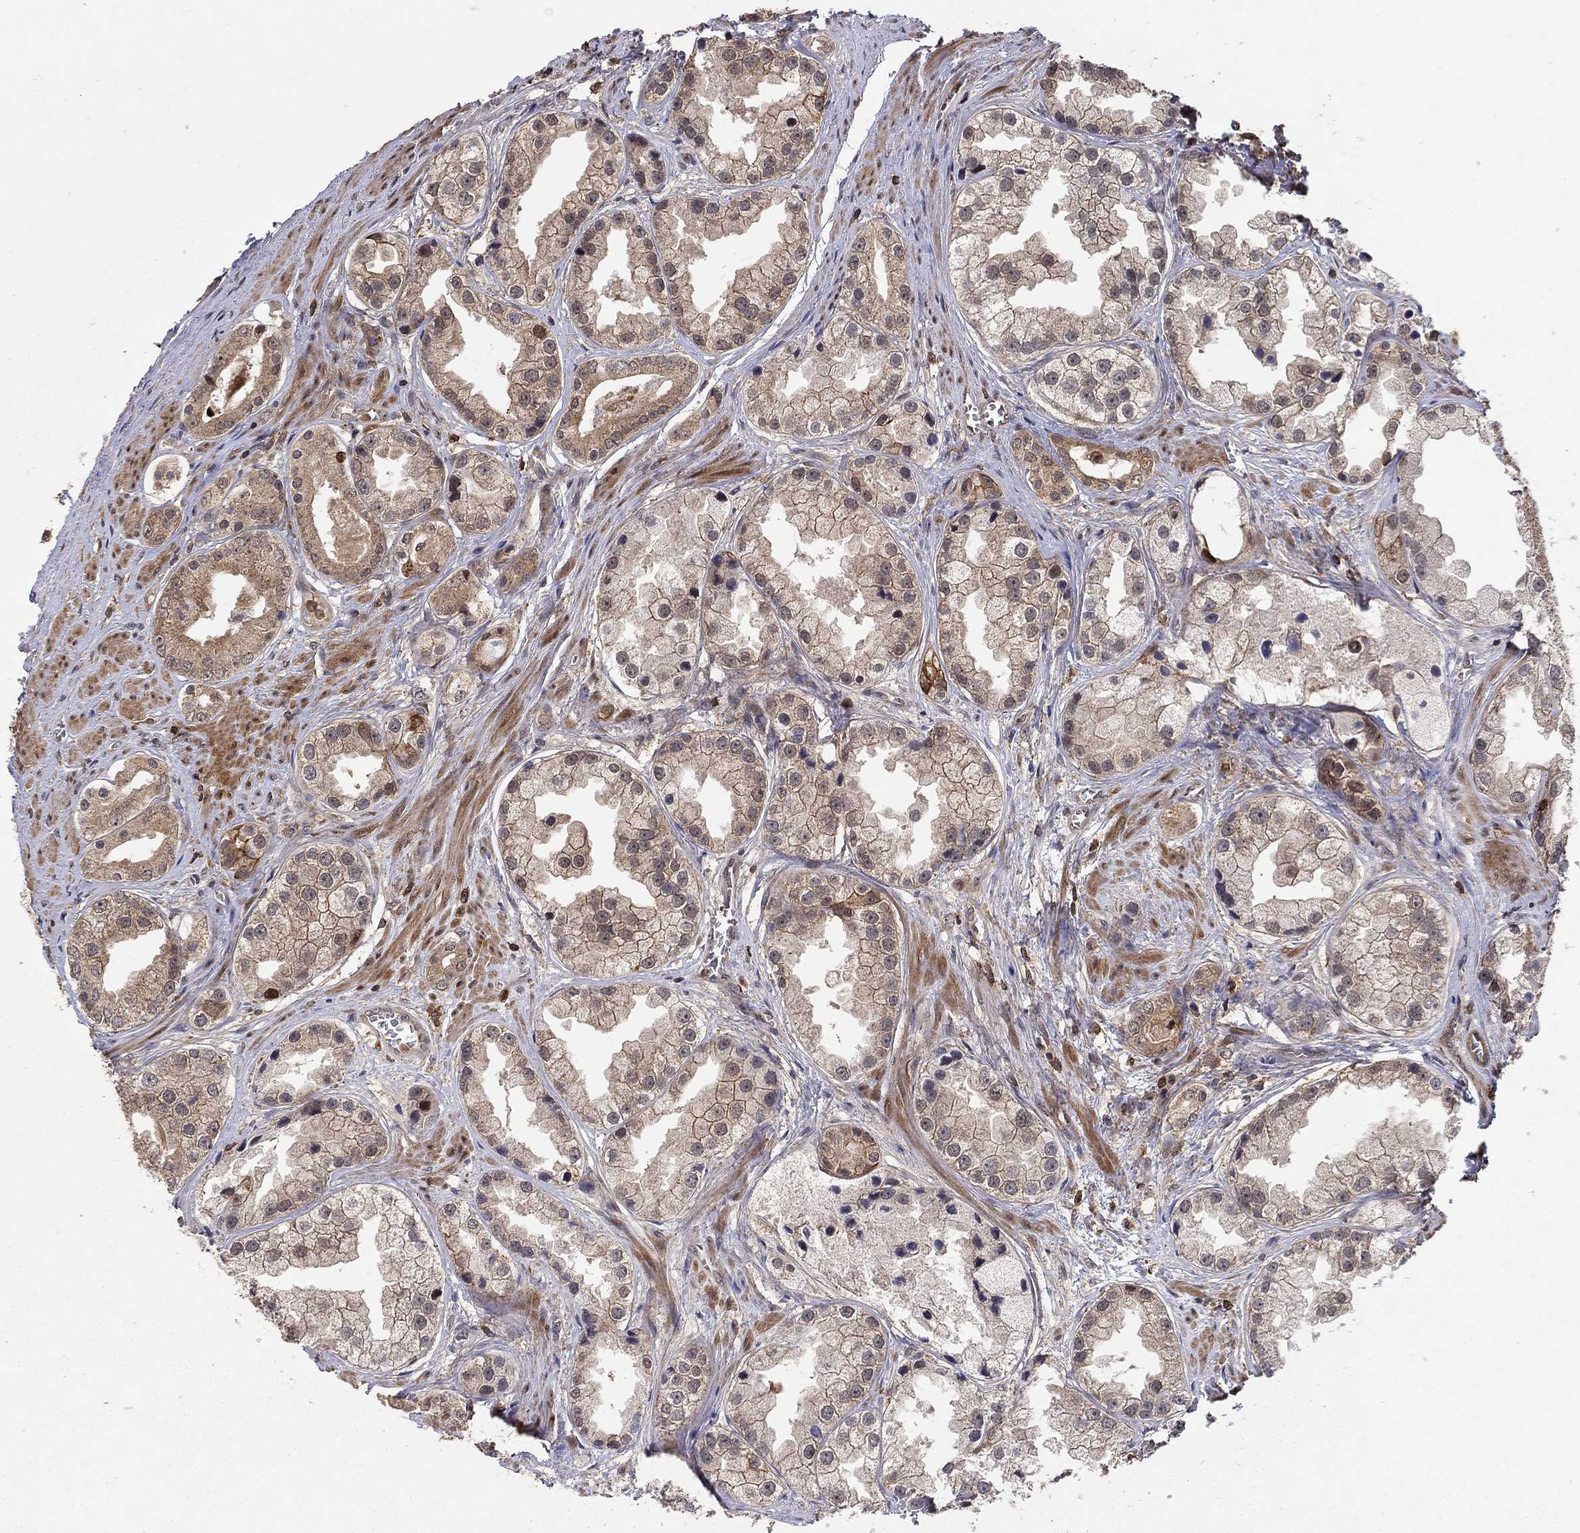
{"staining": {"intensity": "moderate", "quantity": "25%-75%", "location": "cytoplasmic/membranous"}, "tissue": "prostate cancer", "cell_type": "Tumor cells", "image_type": "cancer", "snomed": [{"axis": "morphology", "description": "Adenocarcinoma, NOS"}, {"axis": "topography", "description": "Prostate"}], "caption": "High-magnification brightfield microscopy of adenocarcinoma (prostate) stained with DAB (3,3'-diaminobenzidine) (brown) and counterstained with hematoxylin (blue). tumor cells exhibit moderate cytoplasmic/membranous staining is appreciated in about25%-75% of cells.", "gene": "CCDC66", "patient": {"sex": "male", "age": 61}}